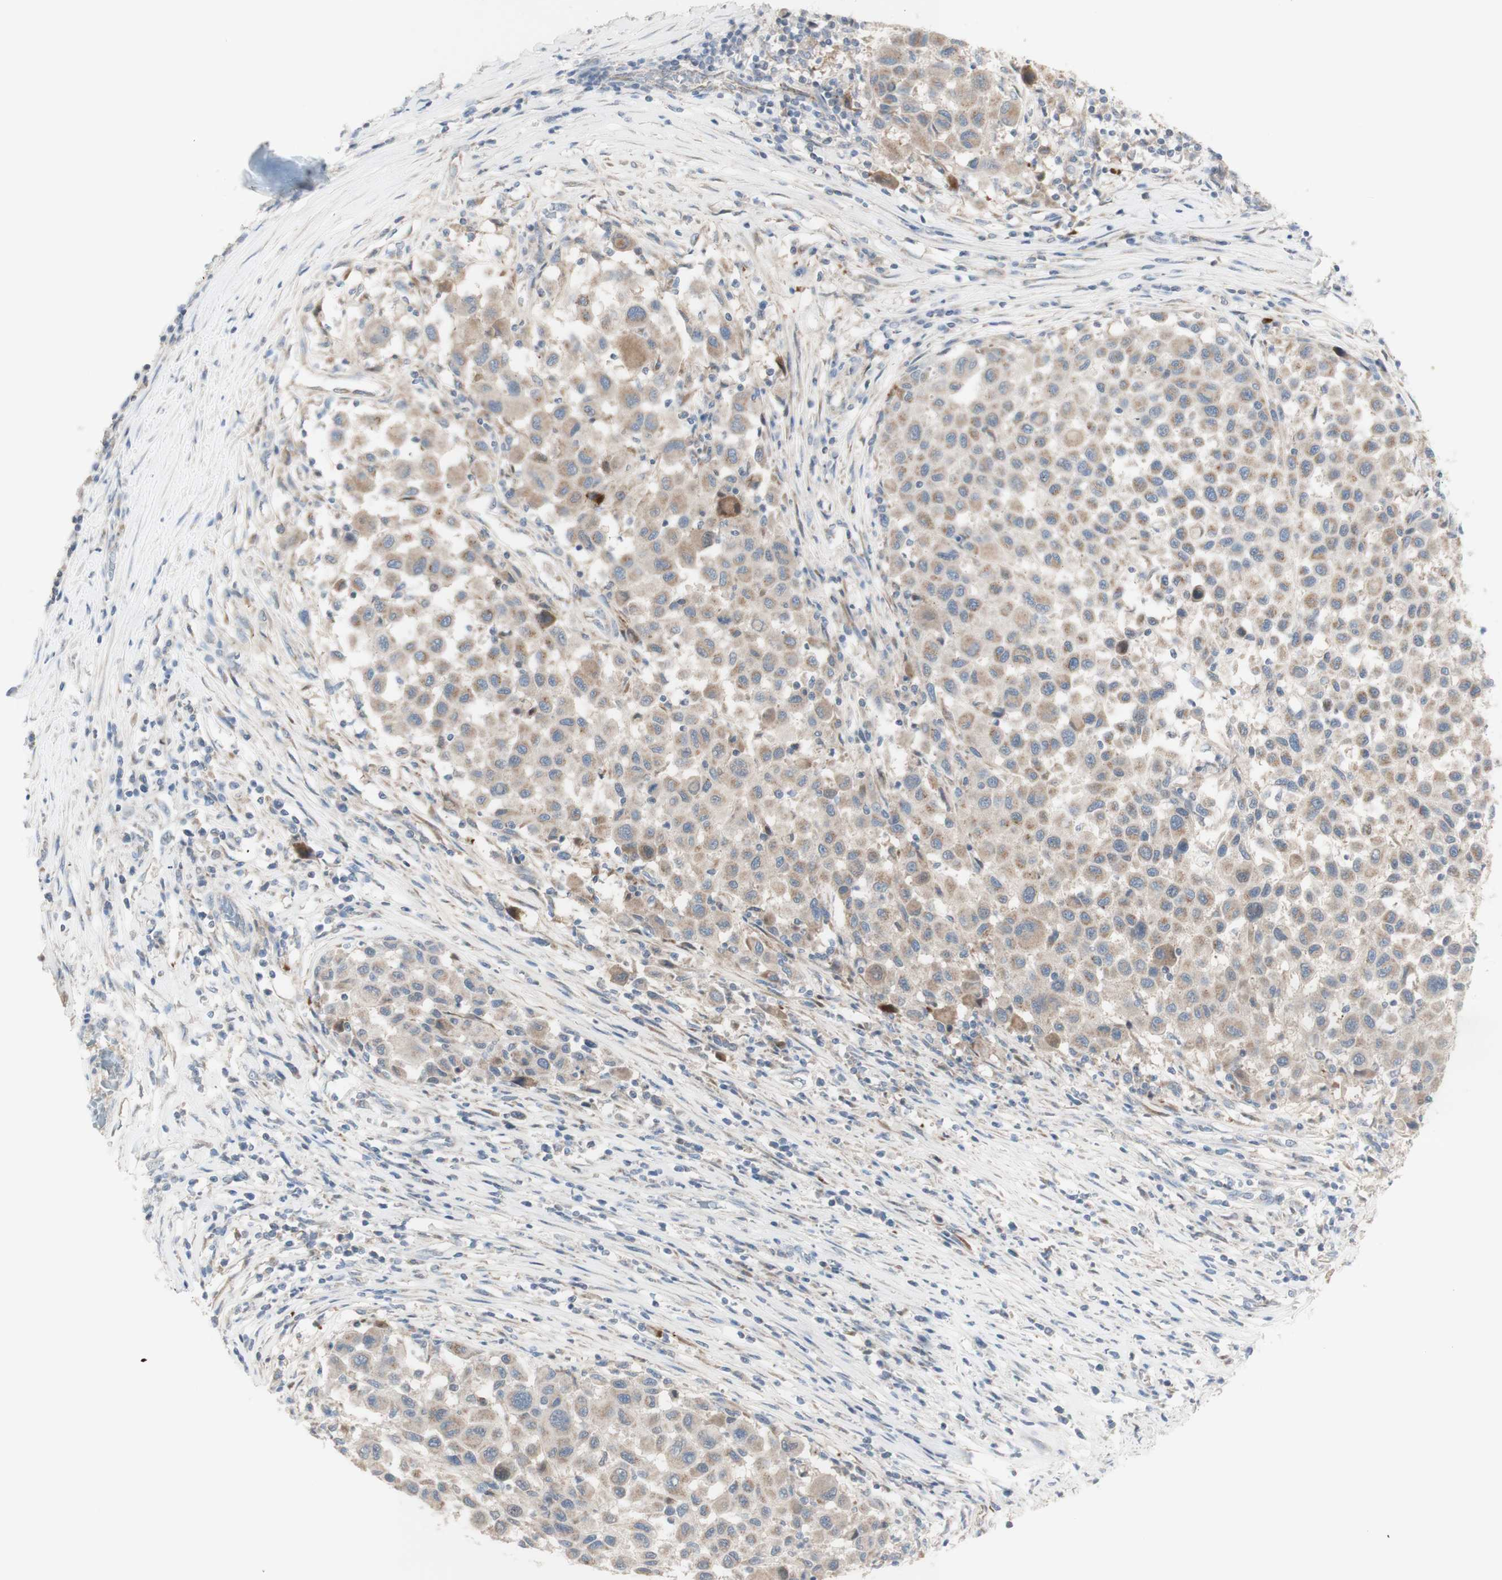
{"staining": {"intensity": "weak", "quantity": ">75%", "location": "cytoplasmic/membranous"}, "tissue": "melanoma", "cell_type": "Tumor cells", "image_type": "cancer", "snomed": [{"axis": "morphology", "description": "Malignant melanoma, Metastatic site"}, {"axis": "topography", "description": "Lymph node"}], "caption": "A micrograph of human malignant melanoma (metastatic site) stained for a protein exhibits weak cytoplasmic/membranous brown staining in tumor cells. The staining was performed using DAB, with brown indicating positive protein expression. Nuclei are stained blue with hematoxylin.", "gene": "C3orf52", "patient": {"sex": "male", "age": 61}}